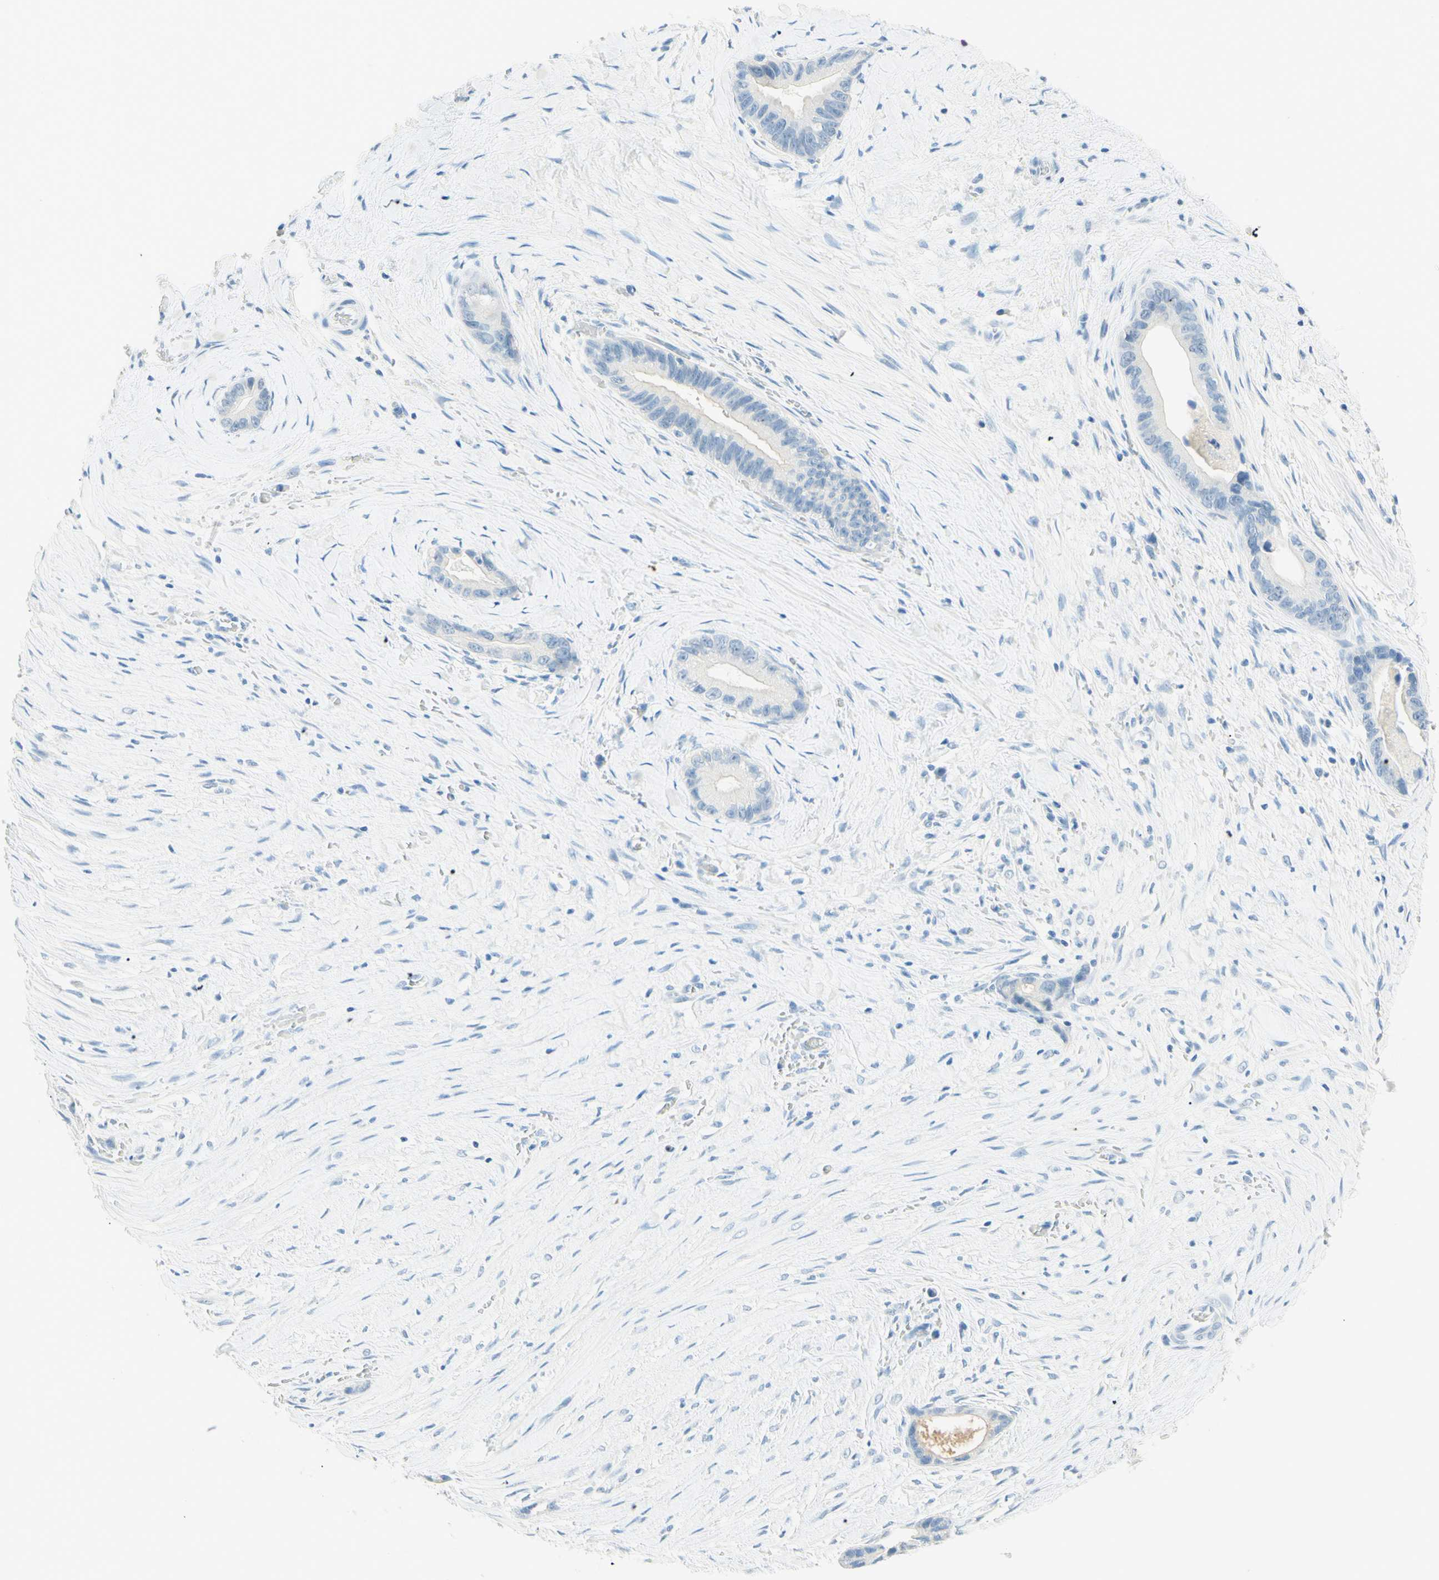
{"staining": {"intensity": "negative", "quantity": "none", "location": "none"}, "tissue": "liver cancer", "cell_type": "Tumor cells", "image_type": "cancer", "snomed": [{"axis": "morphology", "description": "Cholangiocarcinoma"}, {"axis": "topography", "description": "Liver"}], "caption": "IHC of liver cholangiocarcinoma demonstrates no expression in tumor cells. (Stains: DAB immunohistochemistry (IHC) with hematoxylin counter stain, Microscopy: brightfield microscopy at high magnification).", "gene": "TMEM132D", "patient": {"sex": "female", "age": 55}}